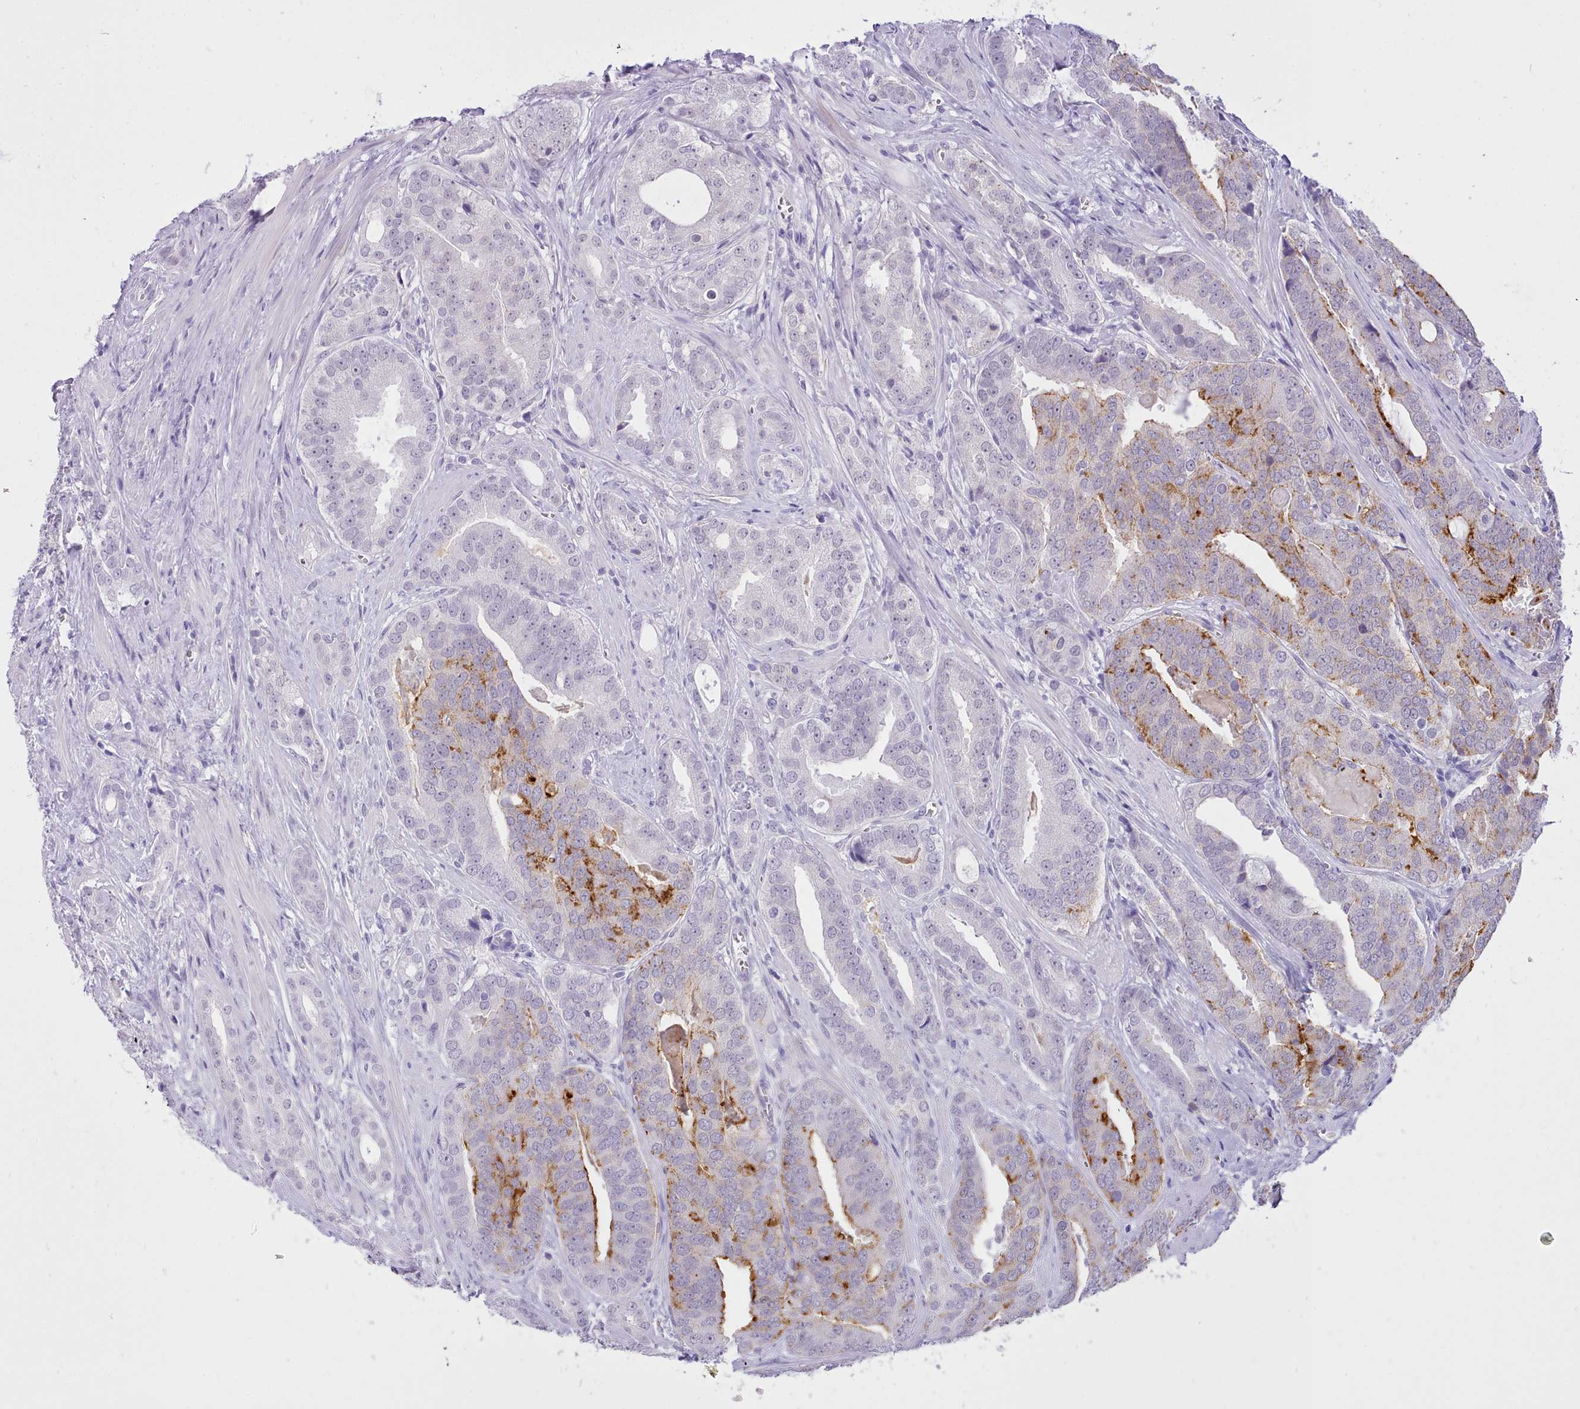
{"staining": {"intensity": "moderate", "quantity": "<25%", "location": "cytoplasmic/membranous"}, "tissue": "prostate cancer", "cell_type": "Tumor cells", "image_type": "cancer", "snomed": [{"axis": "morphology", "description": "Adenocarcinoma, High grade"}, {"axis": "topography", "description": "Prostate"}], "caption": "Protein staining displays moderate cytoplasmic/membranous expression in approximately <25% of tumor cells in adenocarcinoma (high-grade) (prostate).", "gene": "LRRC37A", "patient": {"sex": "male", "age": 55}}